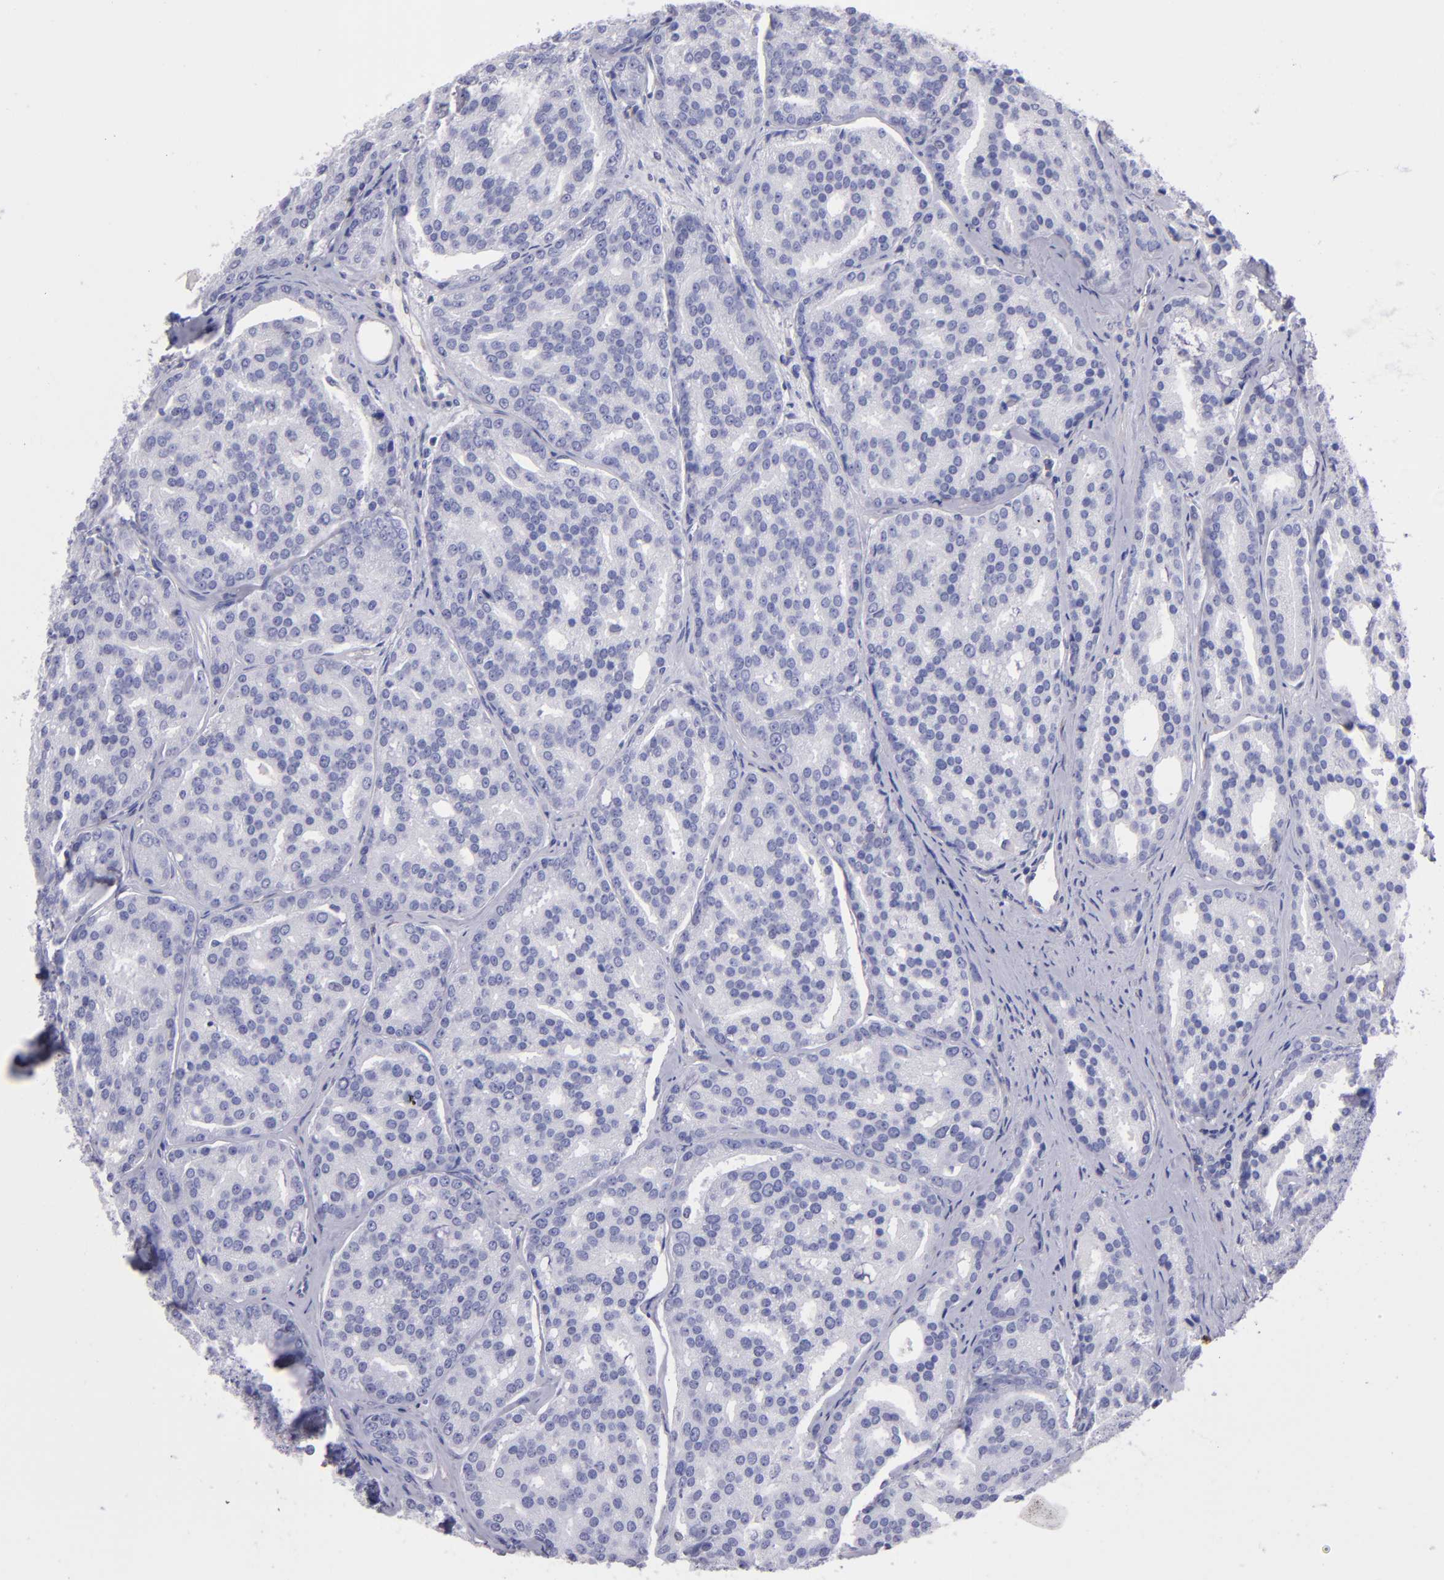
{"staining": {"intensity": "negative", "quantity": "none", "location": "none"}, "tissue": "prostate cancer", "cell_type": "Tumor cells", "image_type": "cancer", "snomed": [{"axis": "morphology", "description": "Adenocarcinoma, High grade"}, {"axis": "topography", "description": "Prostate"}], "caption": "This is a micrograph of immunohistochemistry (IHC) staining of adenocarcinoma (high-grade) (prostate), which shows no staining in tumor cells. The staining is performed using DAB (3,3'-diaminobenzidine) brown chromogen with nuclei counter-stained in using hematoxylin.", "gene": "TG", "patient": {"sex": "male", "age": 64}}